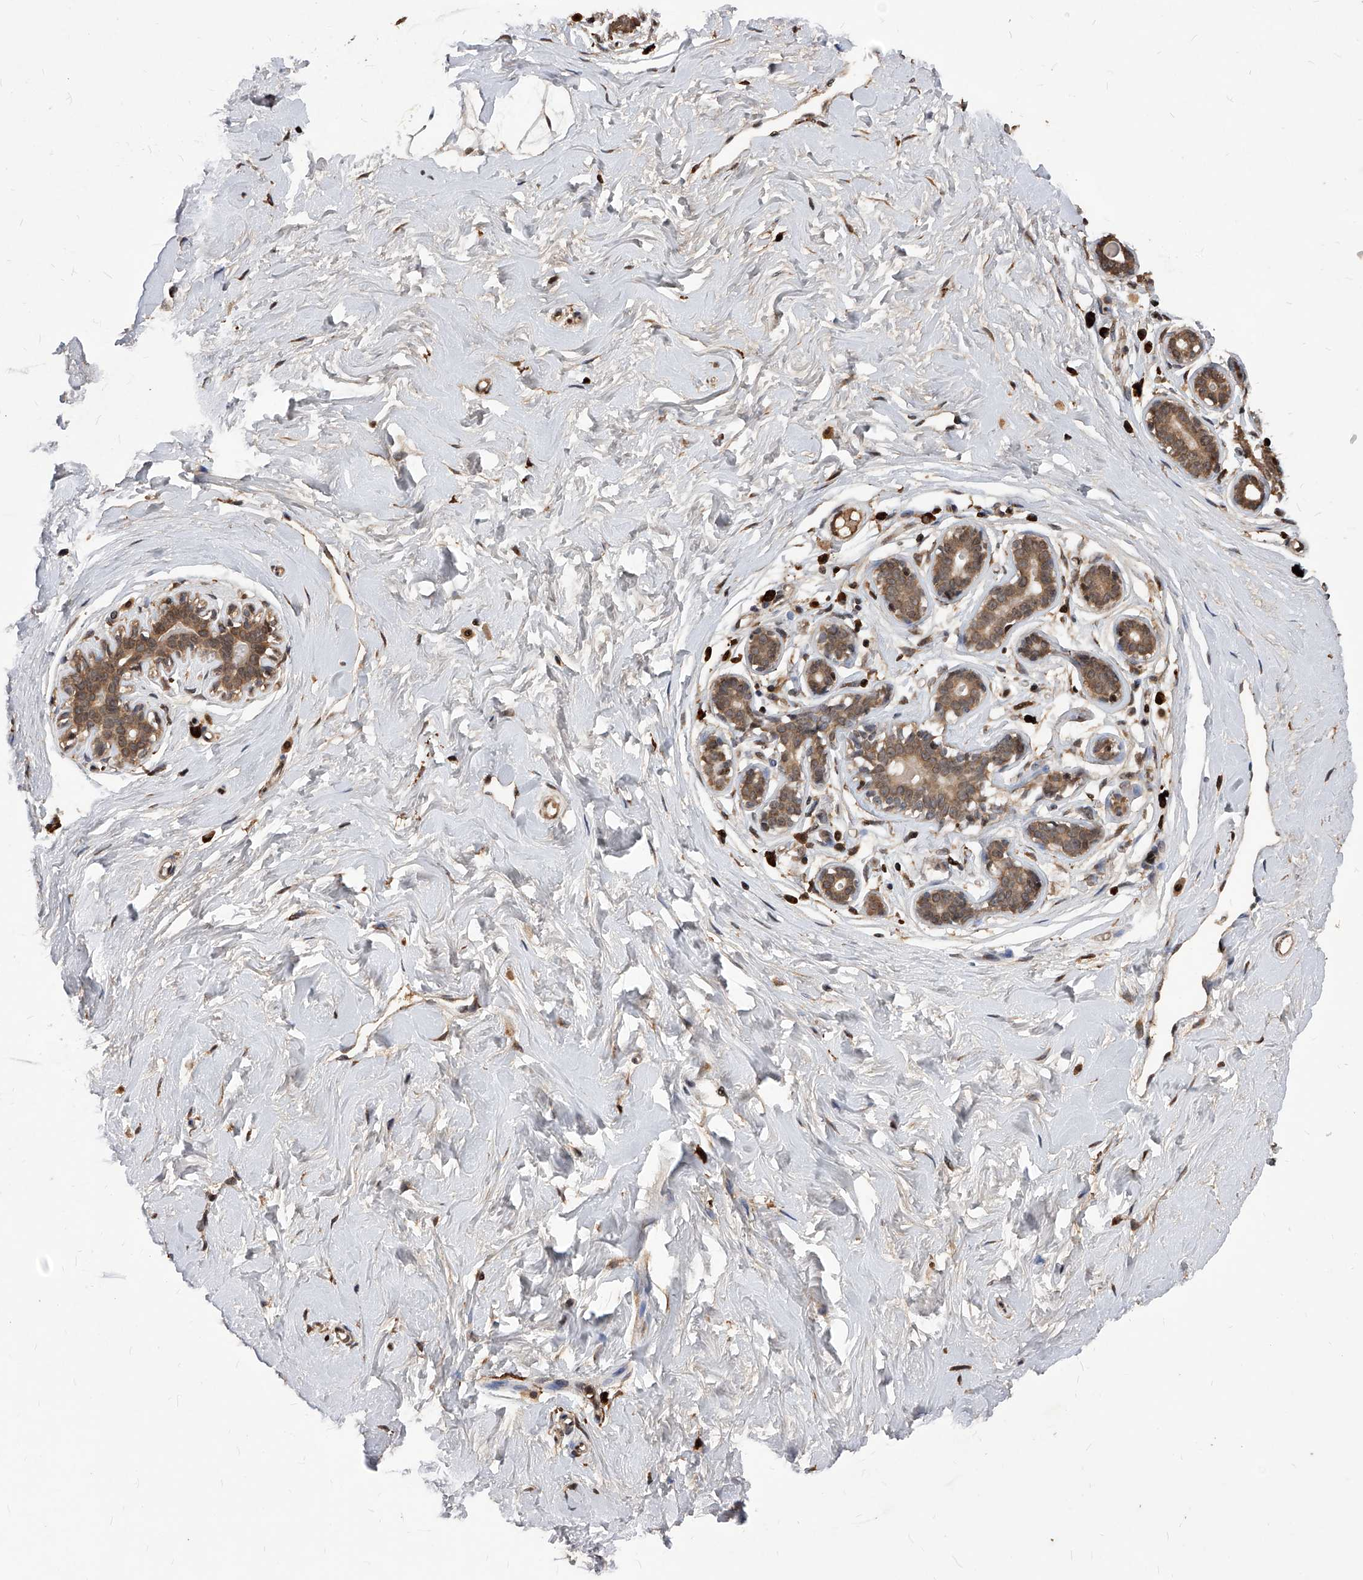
{"staining": {"intensity": "negative", "quantity": "none", "location": "none"}, "tissue": "breast", "cell_type": "Adipocytes", "image_type": "normal", "snomed": [{"axis": "morphology", "description": "Normal tissue, NOS"}, {"axis": "morphology", "description": "Adenoma, NOS"}, {"axis": "topography", "description": "Breast"}], "caption": "Adipocytes show no significant protein positivity in unremarkable breast. The staining was performed using DAB to visualize the protein expression in brown, while the nuclei were stained in blue with hematoxylin (Magnification: 20x).", "gene": "ID1", "patient": {"sex": "female", "age": 23}}